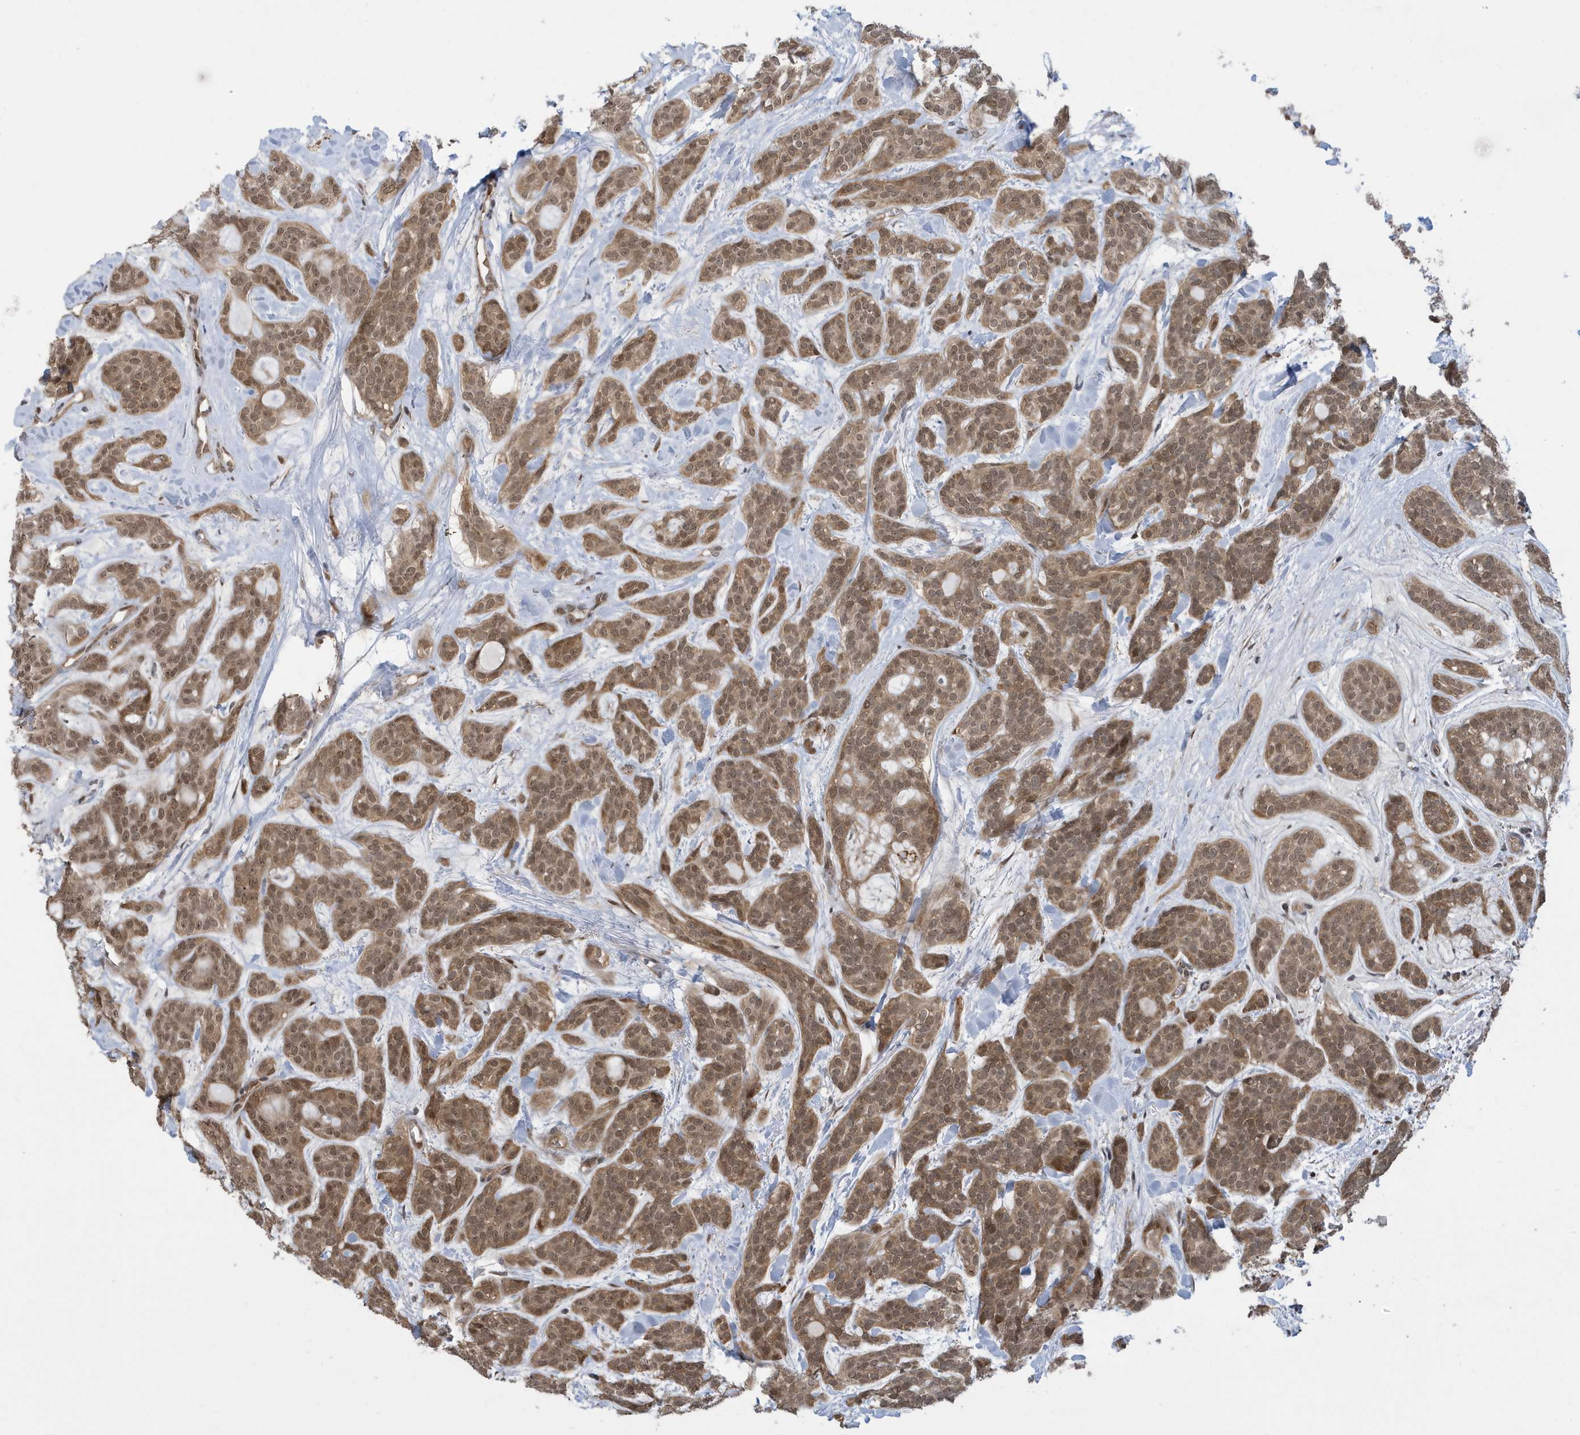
{"staining": {"intensity": "moderate", "quantity": ">75%", "location": "cytoplasmic/membranous,nuclear"}, "tissue": "head and neck cancer", "cell_type": "Tumor cells", "image_type": "cancer", "snomed": [{"axis": "morphology", "description": "Adenocarcinoma, NOS"}, {"axis": "topography", "description": "Head-Neck"}], "caption": "Immunohistochemical staining of human head and neck adenocarcinoma demonstrates medium levels of moderate cytoplasmic/membranous and nuclear expression in approximately >75% of tumor cells.", "gene": "UBQLN1", "patient": {"sex": "male", "age": 66}}